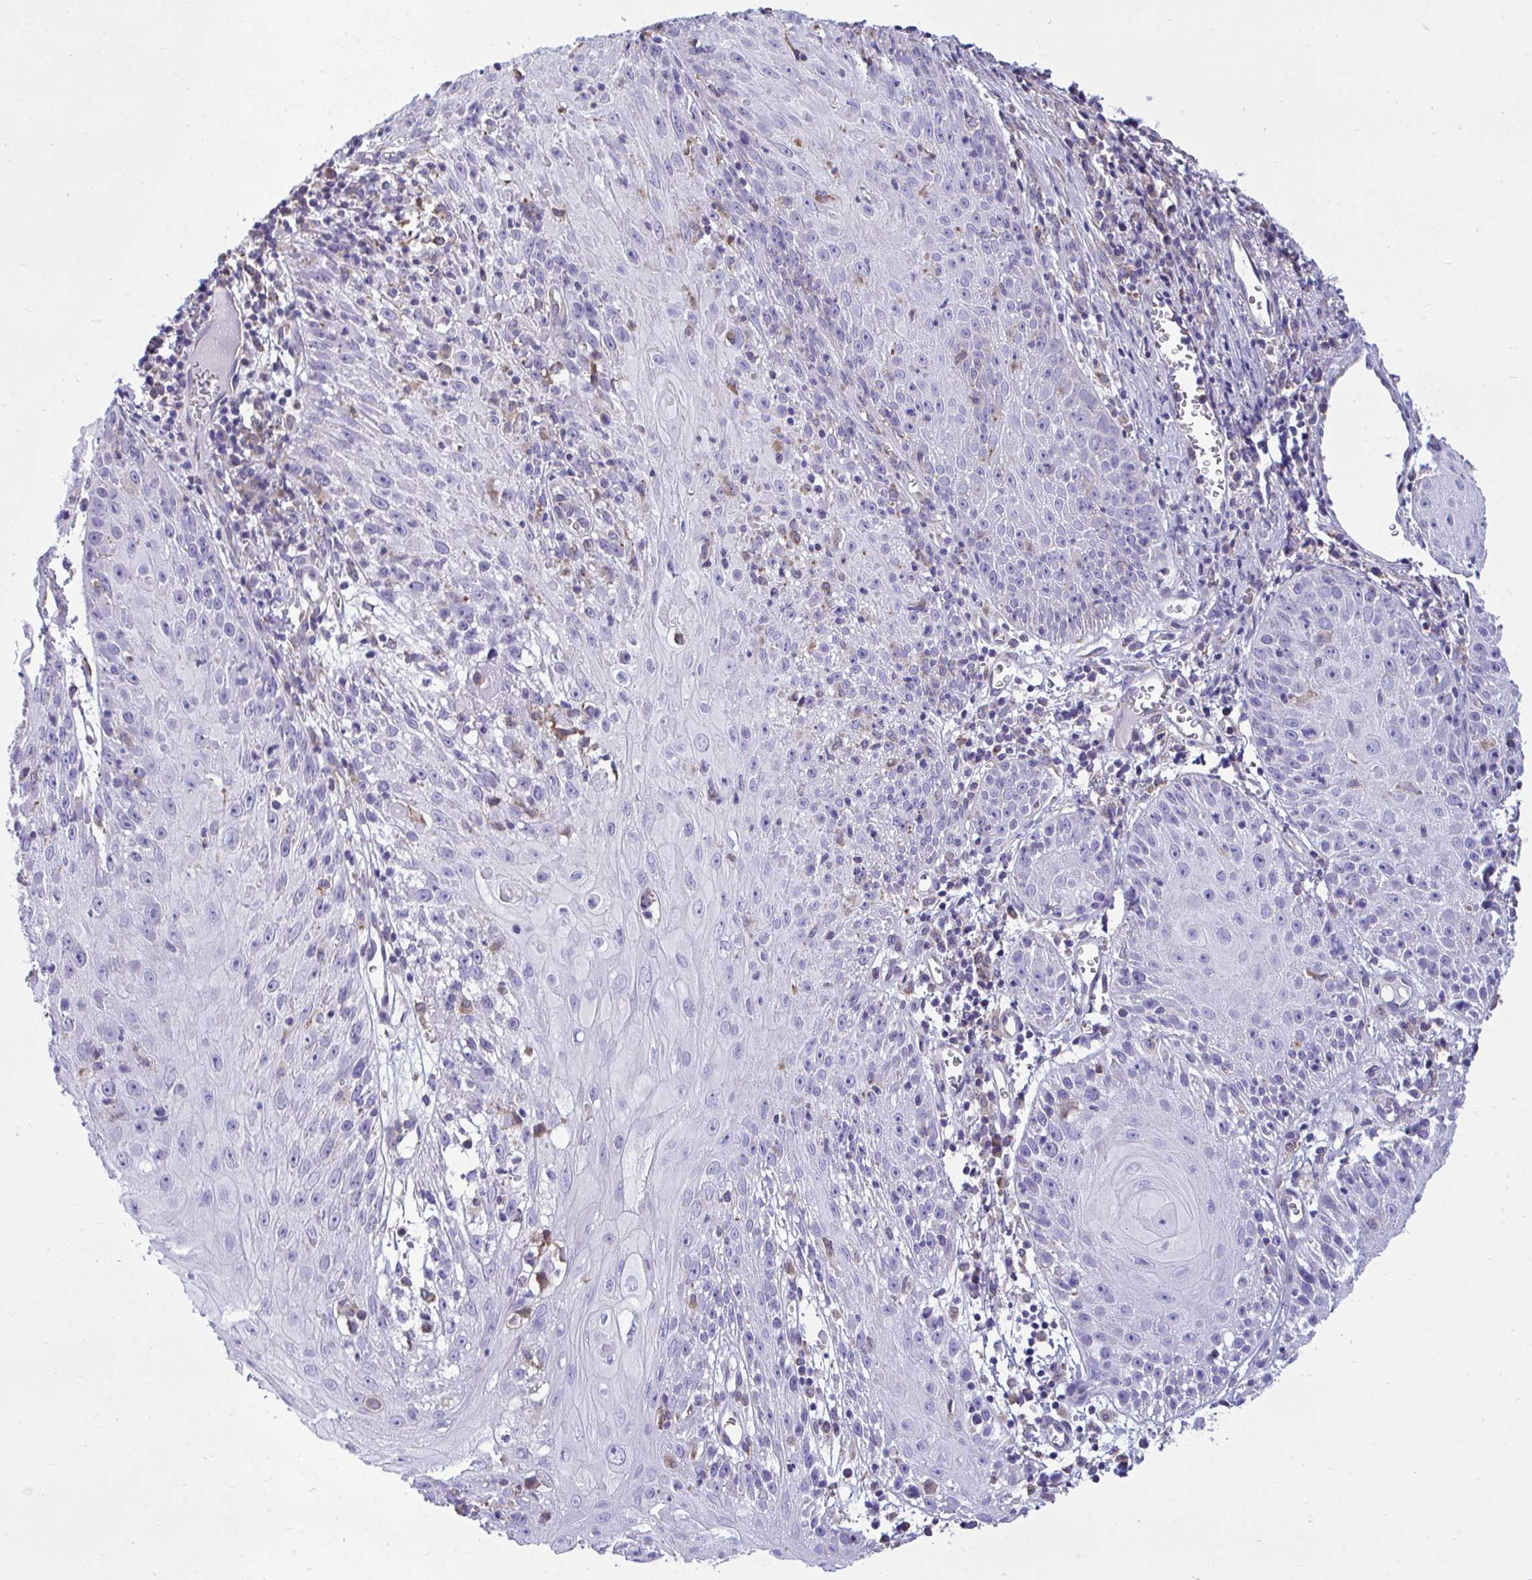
{"staining": {"intensity": "negative", "quantity": "none", "location": "none"}, "tissue": "skin cancer", "cell_type": "Tumor cells", "image_type": "cancer", "snomed": [{"axis": "morphology", "description": "Squamous cell carcinoma, NOS"}, {"axis": "topography", "description": "Skin"}, {"axis": "topography", "description": "Vulva"}], "caption": "IHC micrograph of neoplastic tissue: skin cancer stained with DAB (3,3'-diaminobenzidine) displays no significant protein expression in tumor cells.", "gene": "PIGK", "patient": {"sex": "female", "age": 76}}